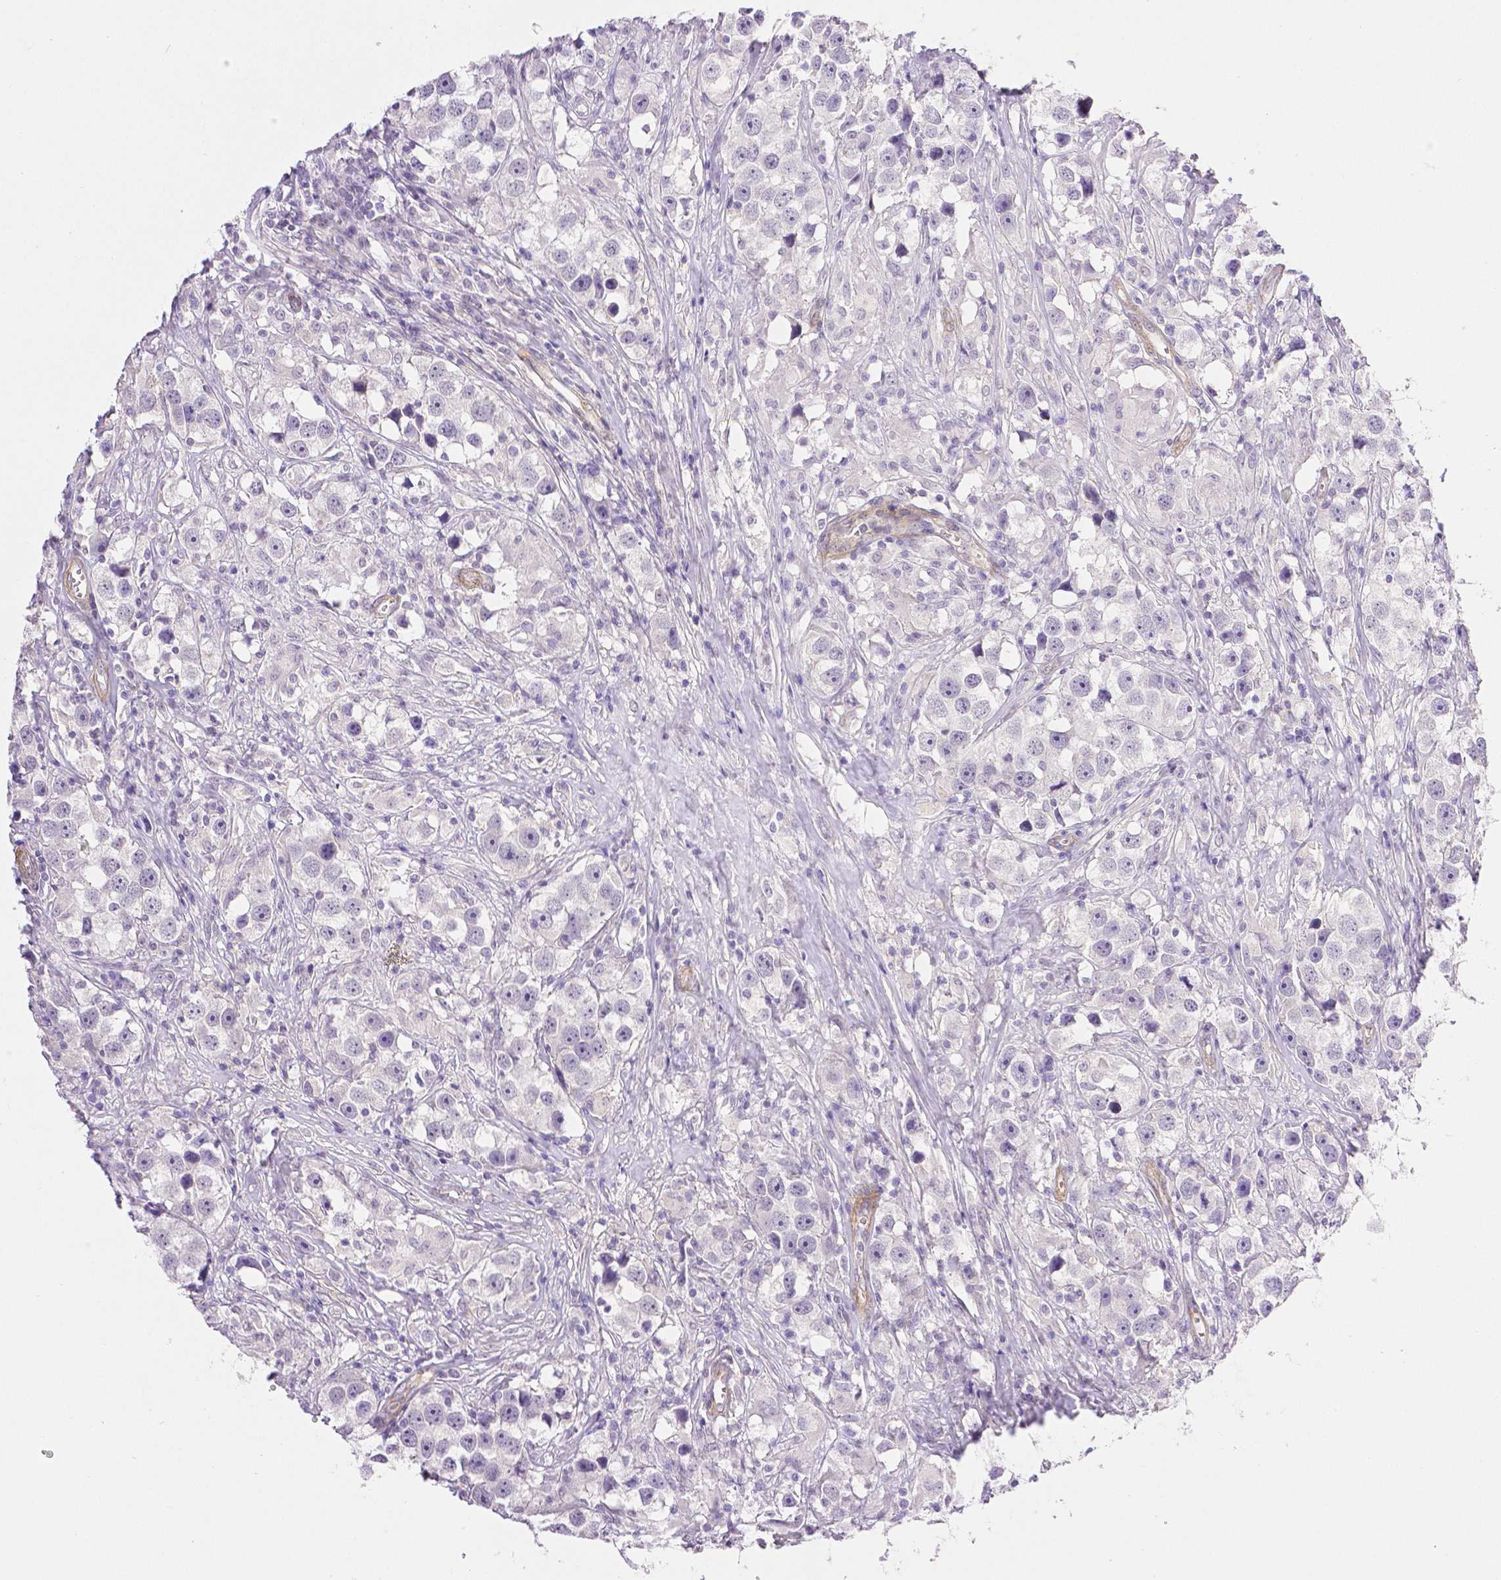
{"staining": {"intensity": "negative", "quantity": "none", "location": "none"}, "tissue": "testis cancer", "cell_type": "Tumor cells", "image_type": "cancer", "snomed": [{"axis": "morphology", "description": "Seminoma, NOS"}, {"axis": "topography", "description": "Testis"}], "caption": "Immunohistochemistry (IHC) of human testis seminoma displays no staining in tumor cells.", "gene": "THY1", "patient": {"sex": "male", "age": 49}}